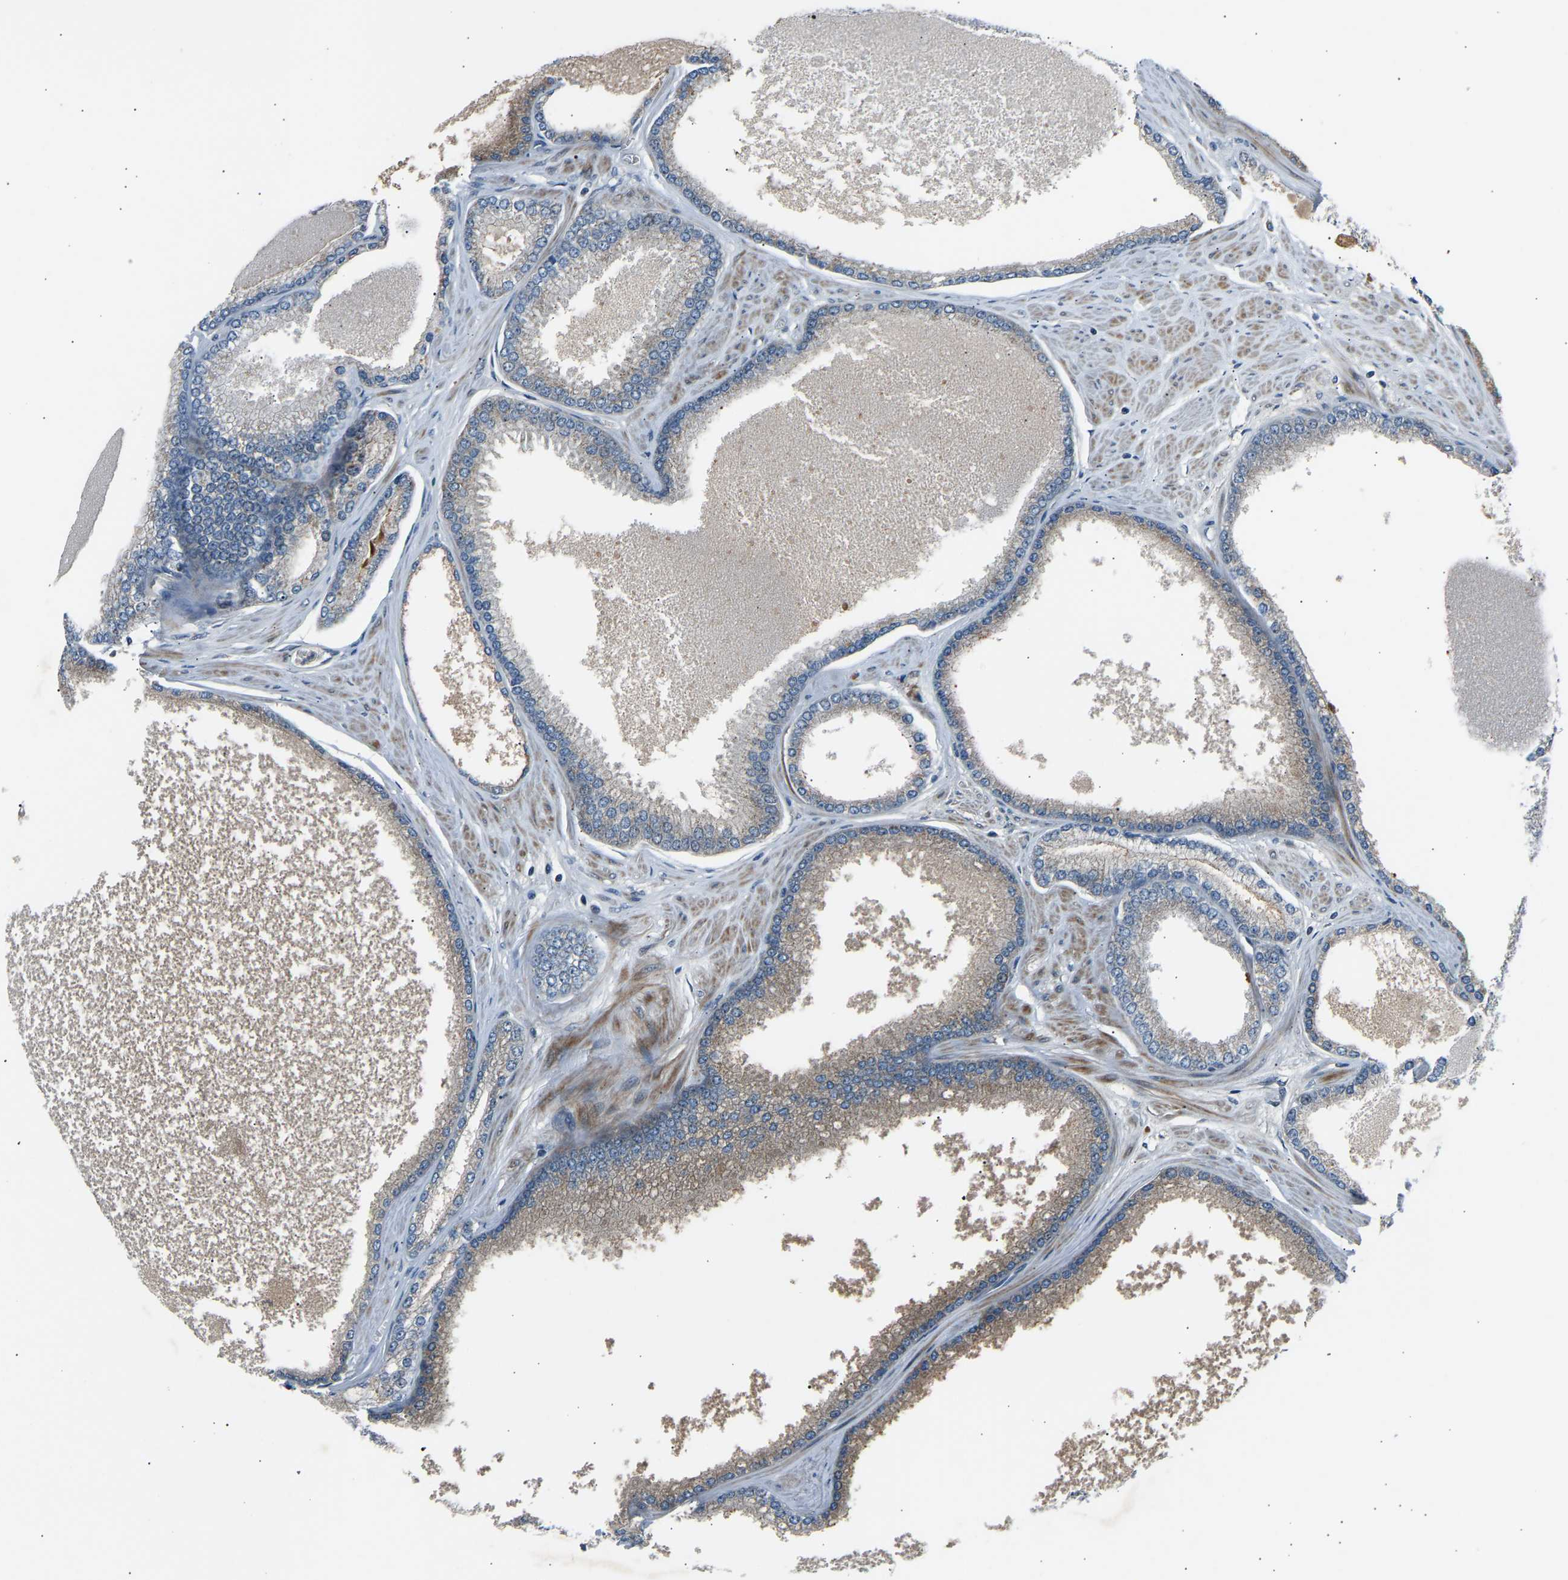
{"staining": {"intensity": "negative", "quantity": "none", "location": "none"}, "tissue": "prostate cancer", "cell_type": "Tumor cells", "image_type": "cancer", "snomed": [{"axis": "morphology", "description": "Adenocarcinoma, High grade"}, {"axis": "topography", "description": "Prostate"}], "caption": "Immunohistochemistry (IHC) photomicrograph of adenocarcinoma (high-grade) (prostate) stained for a protein (brown), which demonstrates no staining in tumor cells. Nuclei are stained in blue.", "gene": "VPS41", "patient": {"sex": "male", "age": 61}}